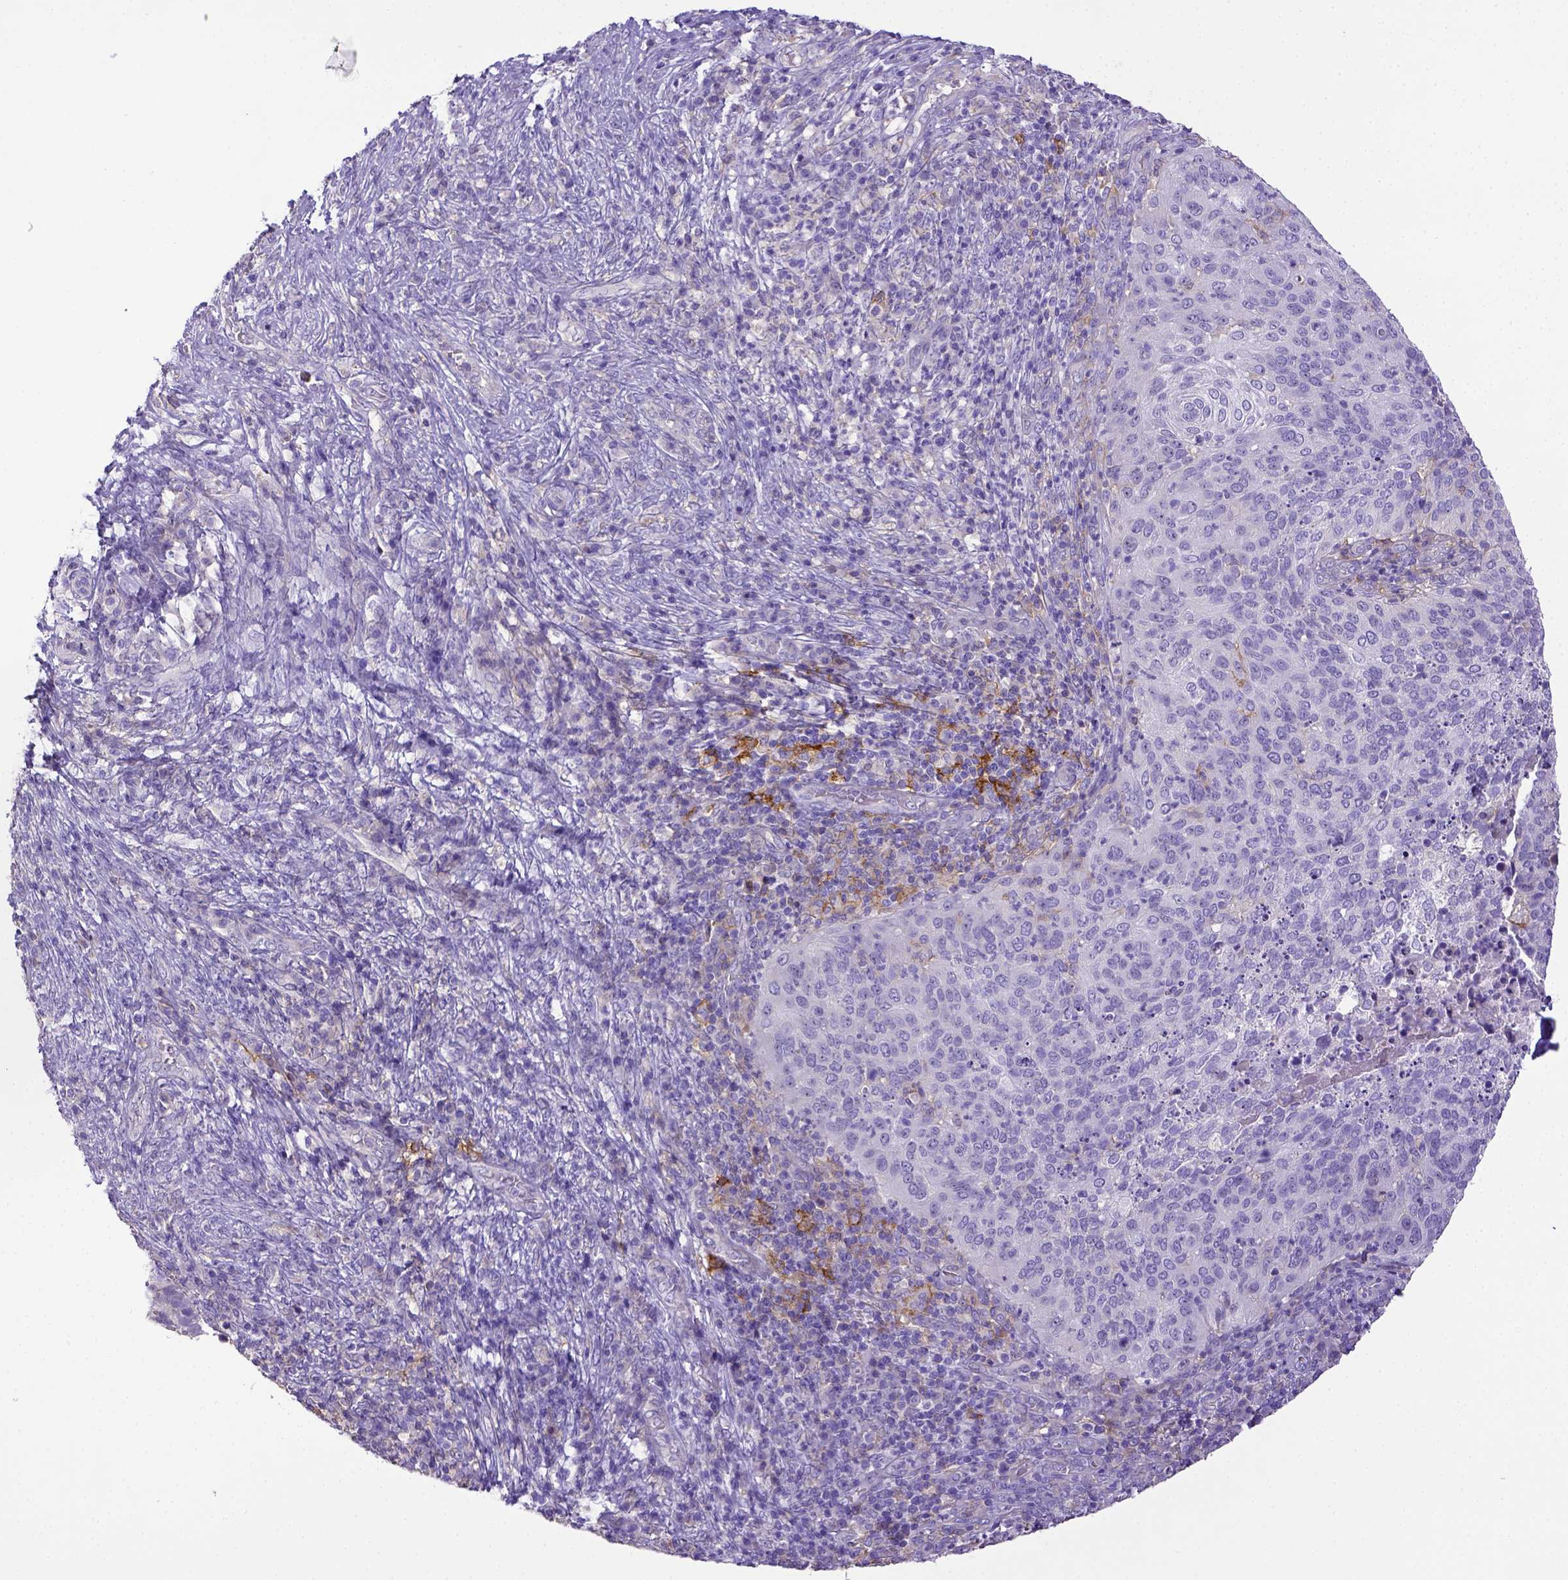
{"staining": {"intensity": "negative", "quantity": "none", "location": "none"}, "tissue": "cervical cancer", "cell_type": "Tumor cells", "image_type": "cancer", "snomed": [{"axis": "morphology", "description": "Squamous cell carcinoma, NOS"}, {"axis": "topography", "description": "Cervix"}], "caption": "This is a micrograph of IHC staining of cervical cancer (squamous cell carcinoma), which shows no positivity in tumor cells.", "gene": "CD40", "patient": {"sex": "female", "age": 39}}